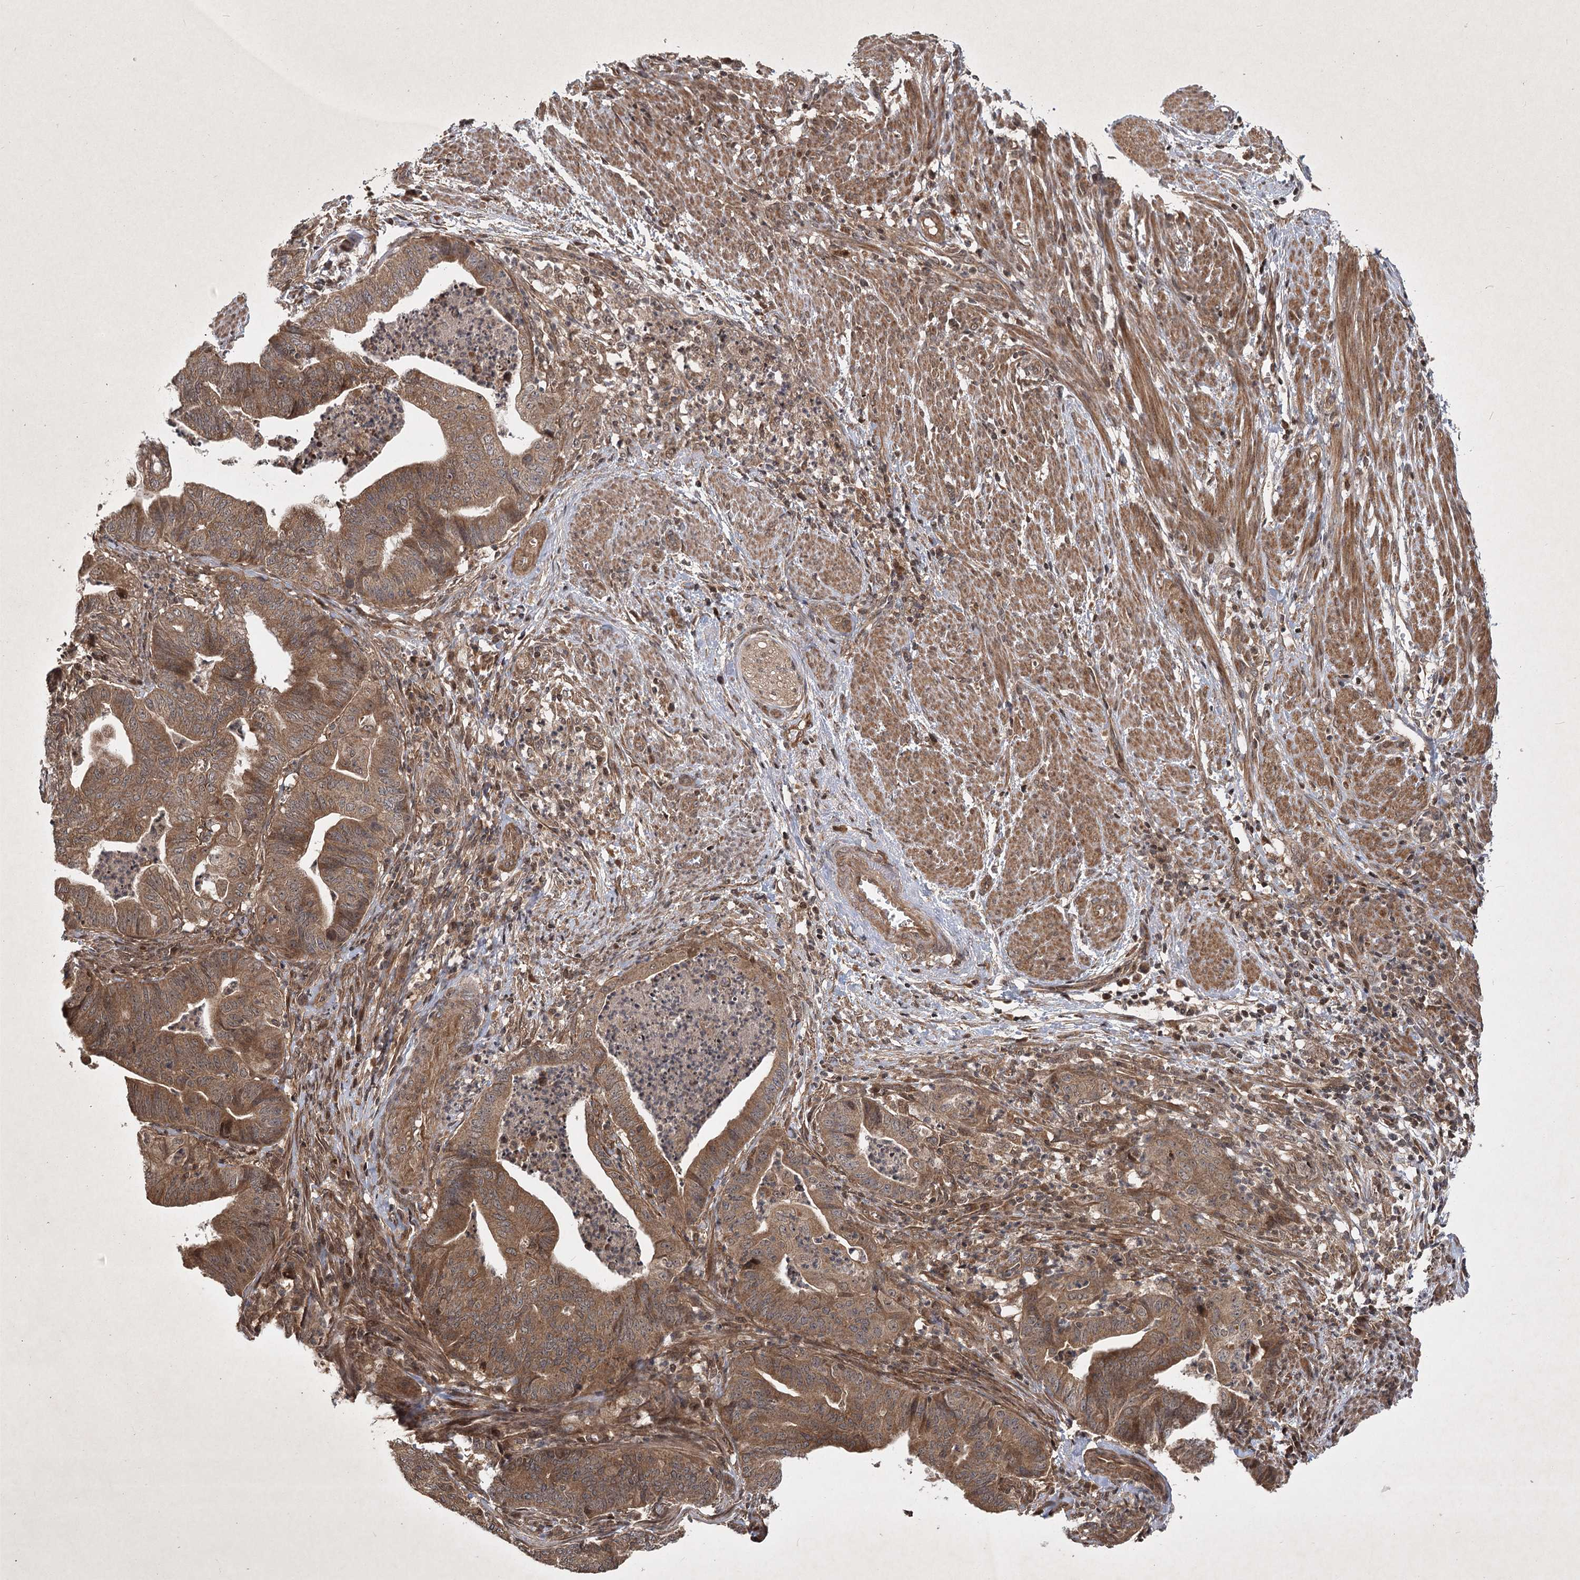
{"staining": {"intensity": "moderate", "quantity": ">75%", "location": "cytoplasmic/membranous"}, "tissue": "endometrial cancer", "cell_type": "Tumor cells", "image_type": "cancer", "snomed": [{"axis": "morphology", "description": "Polyp, NOS"}, {"axis": "morphology", "description": "Adenocarcinoma, NOS"}, {"axis": "morphology", "description": "Adenoma, NOS"}, {"axis": "topography", "description": "Endometrium"}], "caption": "Endometrial cancer stained with DAB IHC reveals medium levels of moderate cytoplasmic/membranous expression in about >75% of tumor cells.", "gene": "INSIG2", "patient": {"sex": "female", "age": 79}}